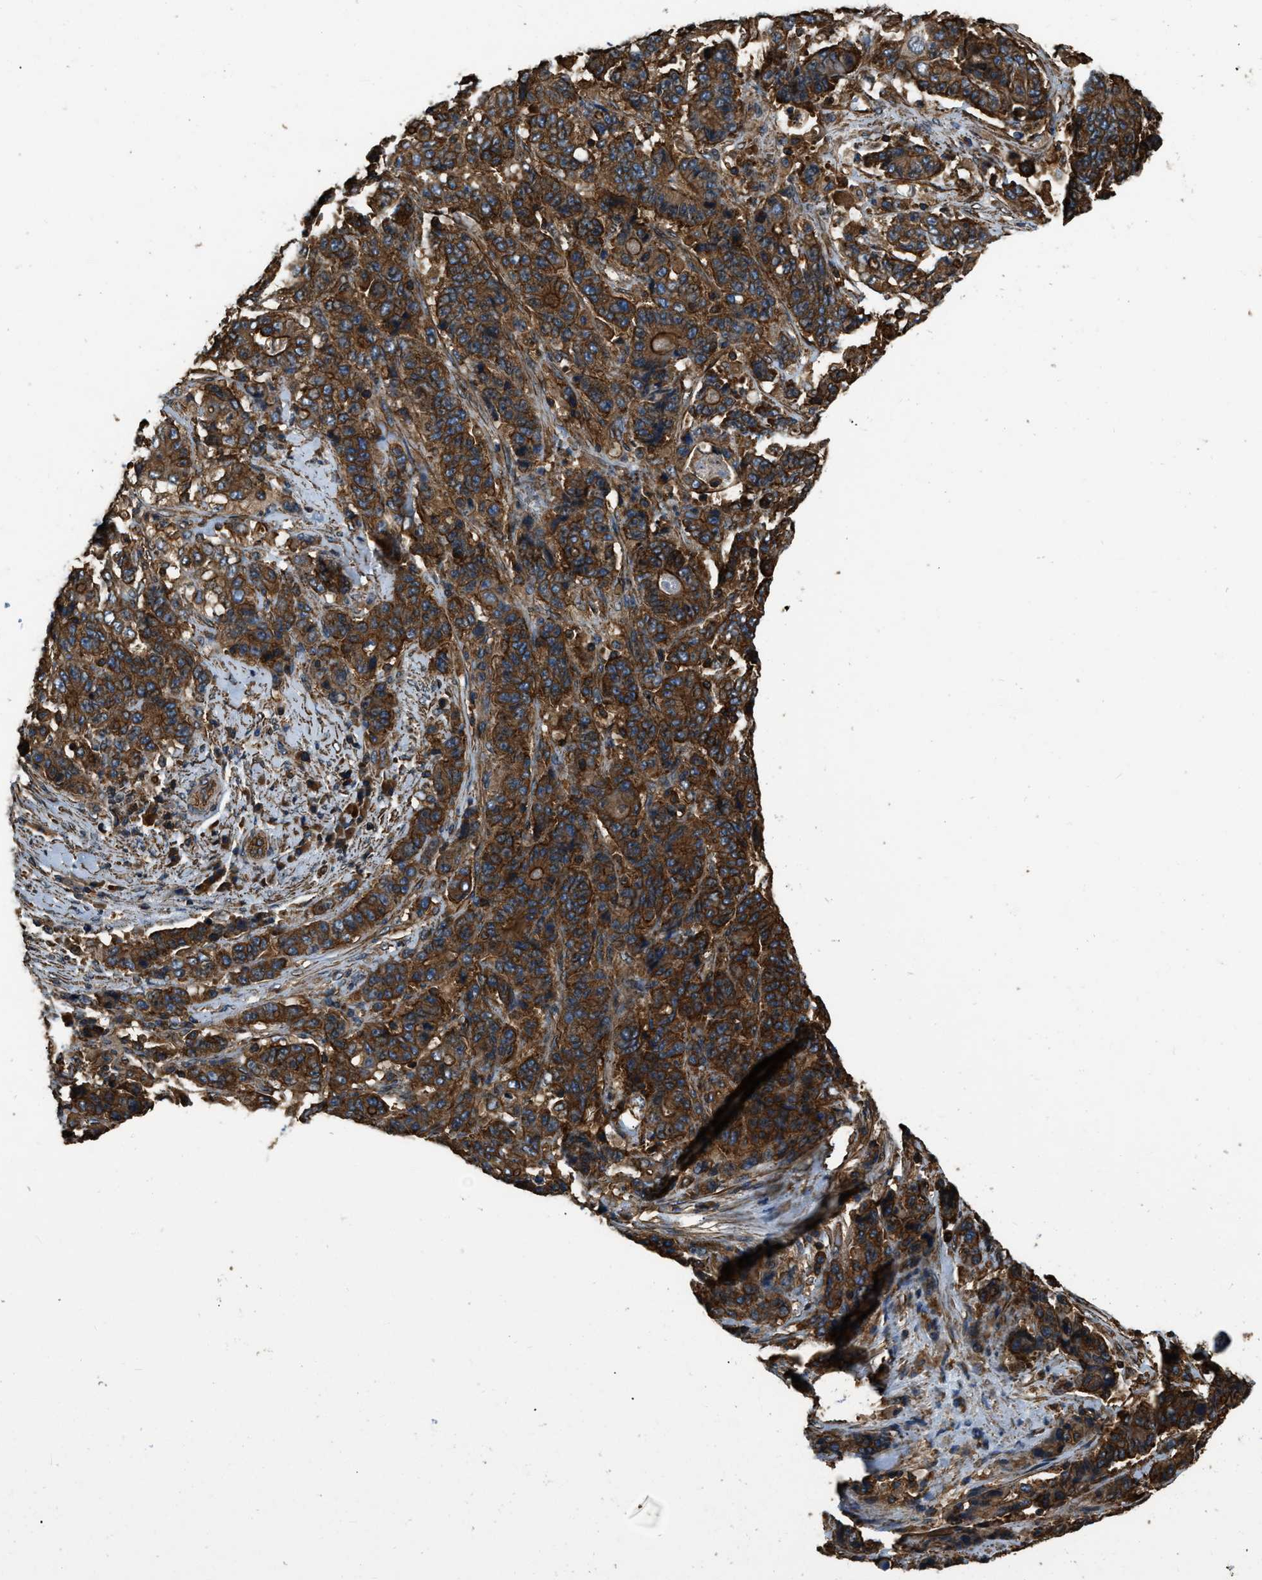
{"staining": {"intensity": "strong", "quantity": ">75%", "location": "cytoplasmic/membranous"}, "tissue": "stomach cancer", "cell_type": "Tumor cells", "image_type": "cancer", "snomed": [{"axis": "morphology", "description": "Adenocarcinoma, NOS"}, {"axis": "topography", "description": "Stomach"}], "caption": "Stomach cancer tissue shows strong cytoplasmic/membranous expression in approximately >75% of tumor cells", "gene": "YARS1", "patient": {"sex": "female", "age": 73}}